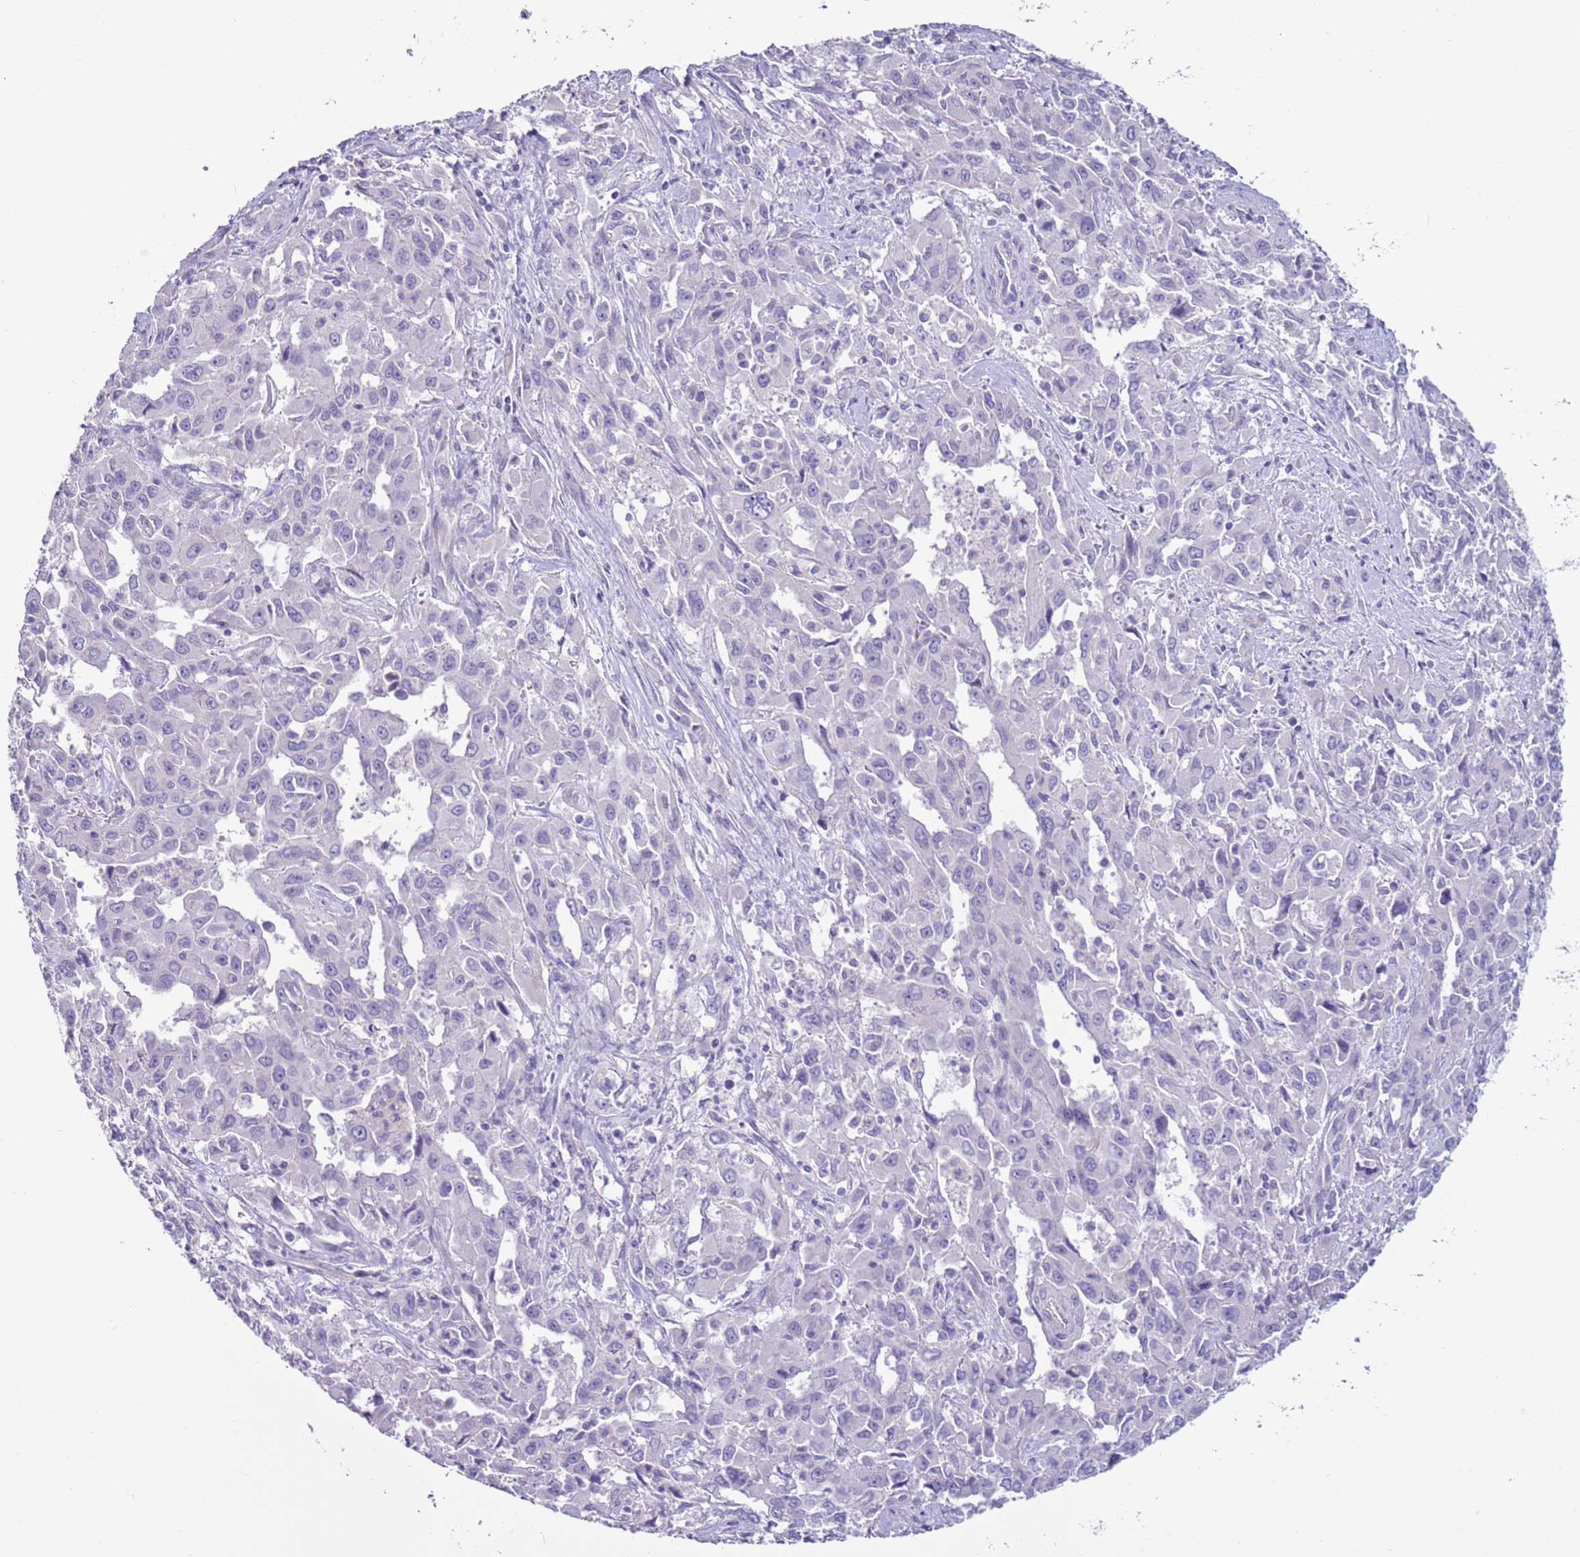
{"staining": {"intensity": "negative", "quantity": "none", "location": "none"}, "tissue": "liver cancer", "cell_type": "Tumor cells", "image_type": "cancer", "snomed": [{"axis": "morphology", "description": "Carcinoma, Hepatocellular, NOS"}, {"axis": "topography", "description": "Liver"}], "caption": "Protein analysis of hepatocellular carcinoma (liver) demonstrates no significant positivity in tumor cells. (Stains: DAB IHC with hematoxylin counter stain, Microscopy: brightfield microscopy at high magnification).", "gene": "NPAP1", "patient": {"sex": "male", "age": 63}}